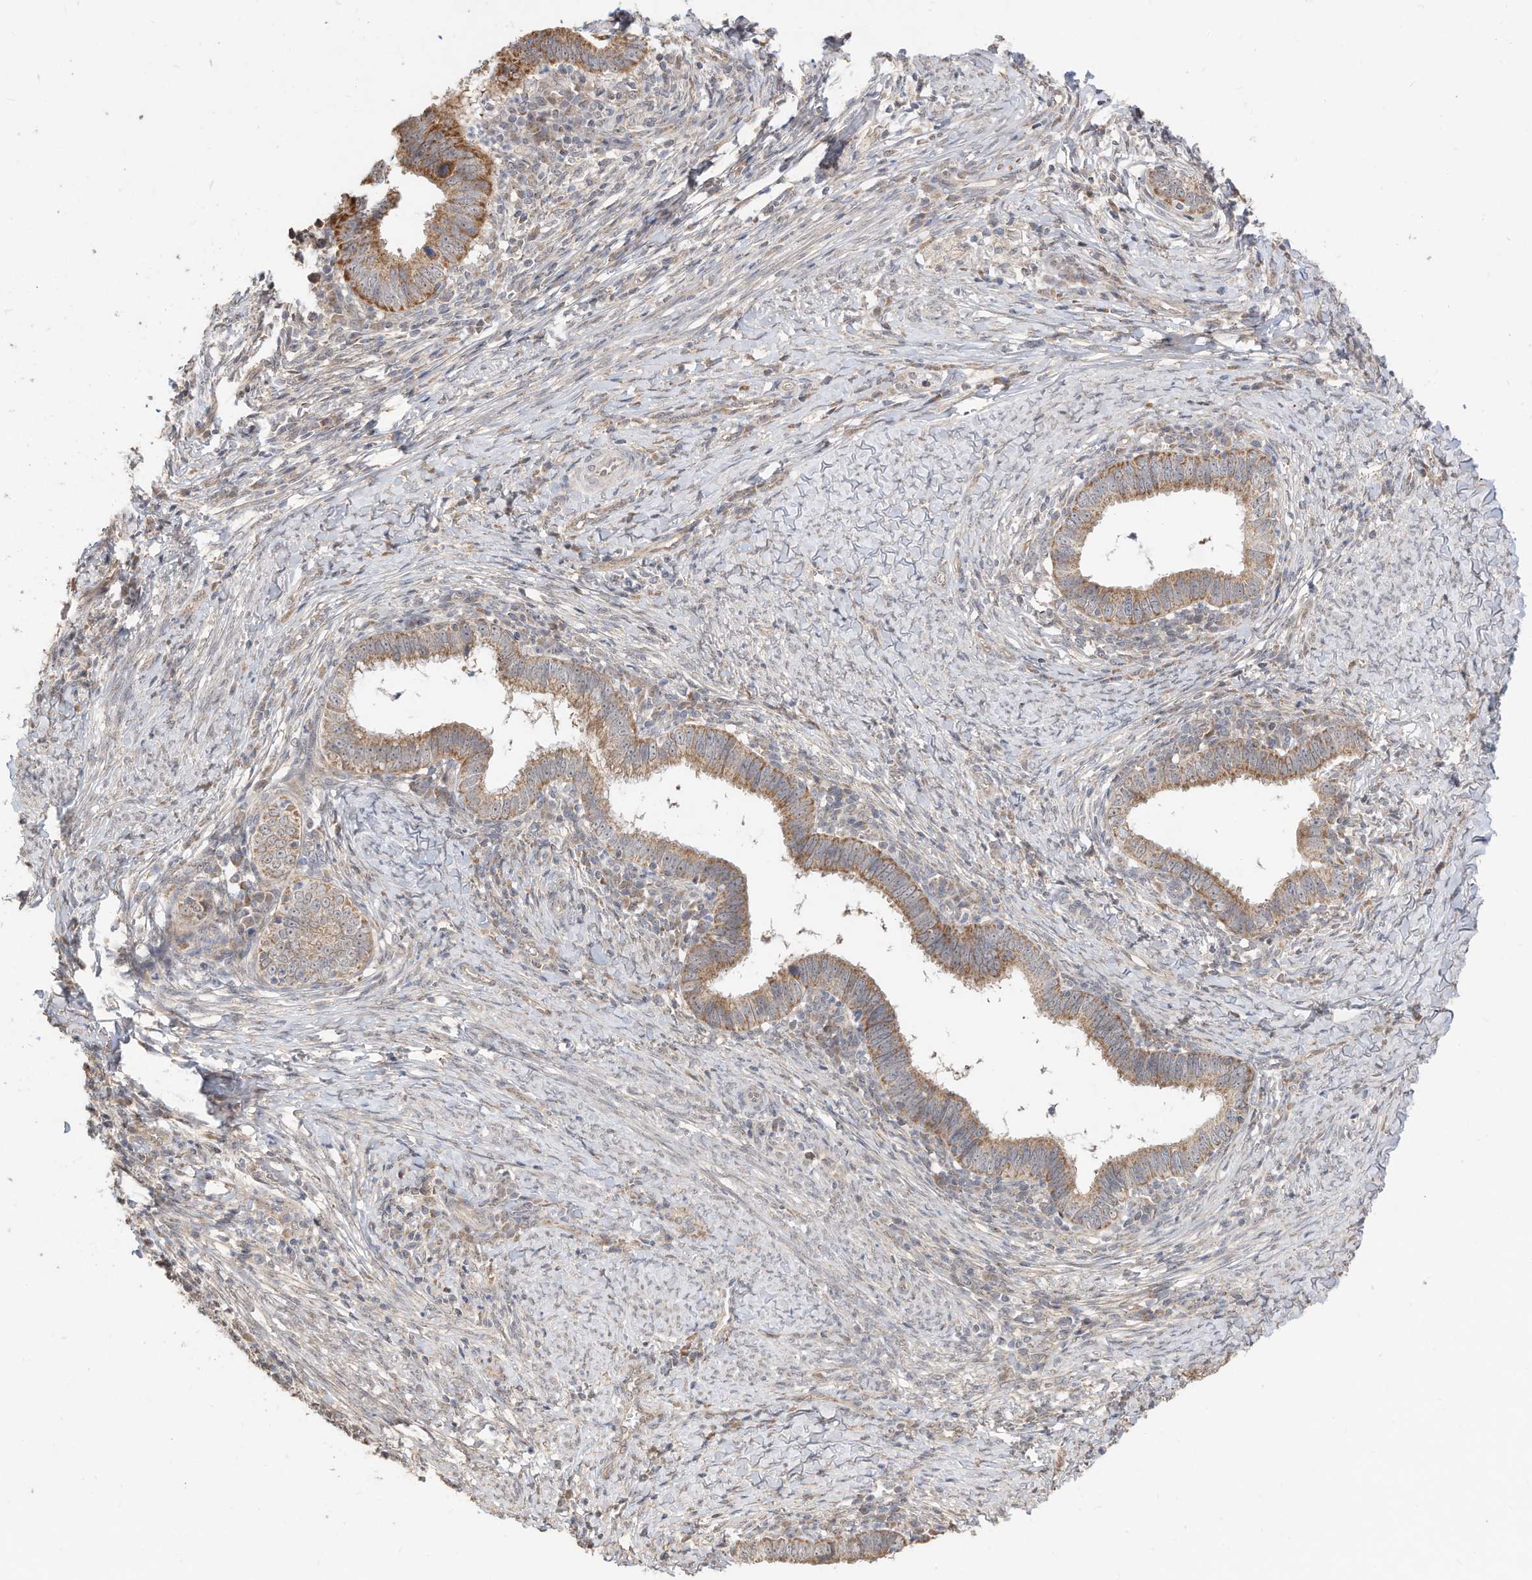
{"staining": {"intensity": "moderate", "quantity": "25%-75%", "location": "cytoplasmic/membranous"}, "tissue": "cervical cancer", "cell_type": "Tumor cells", "image_type": "cancer", "snomed": [{"axis": "morphology", "description": "Adenocarcinoma, NOS"}, {"axis": "topography", "description": "Cervix"}], "caption": "An immunohistochemistry (IHC) image of neoplastic tissue is shown. Protein staining in brown highlights moderate cytoplasmic/membranous positivity in cervical cancer within tumor cells.", "gene": "CAGE1", "patient": {"sex": "female", "age": 36}}